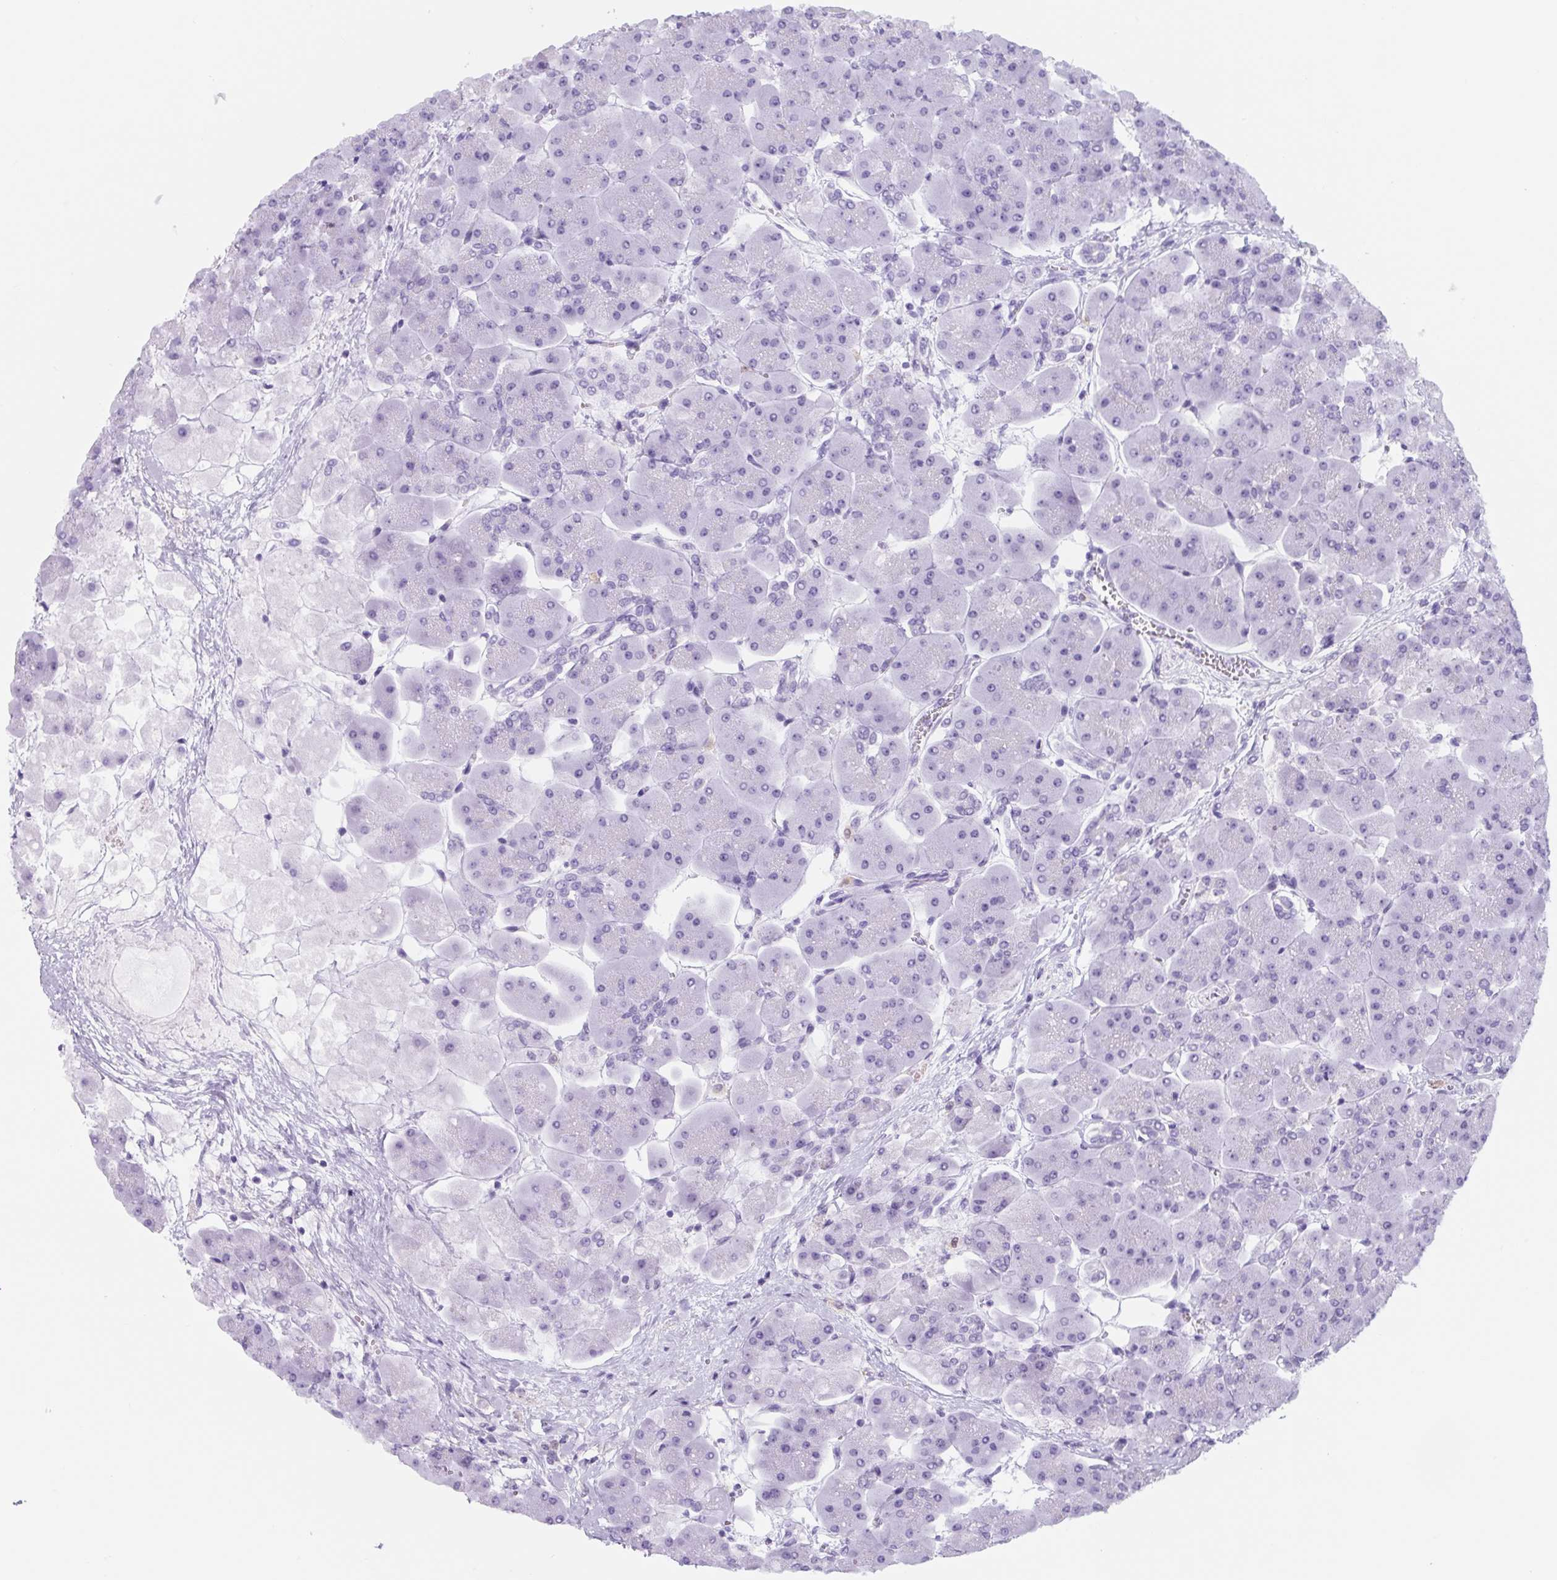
{"staining": {"intensity": "negative", "quantity": "none", "location": "none"}, "tissue": "pancreas", "cell_type": "Exocrine glandular cells", "image_type": "normal", "snomed": [{"axis": "morphology", "description": "Normal tissue, NOS"}, {"axis": "topography", "description": "Pancreas"}], "caption": "Immunohistochemistry (IHC) image of normal pancreas stained for a protein (brown), which demonstrates no expression in exocrine glandular cells.", "gene": "TNFRSF8", "patient": {"sex": "male", "age": 66}}